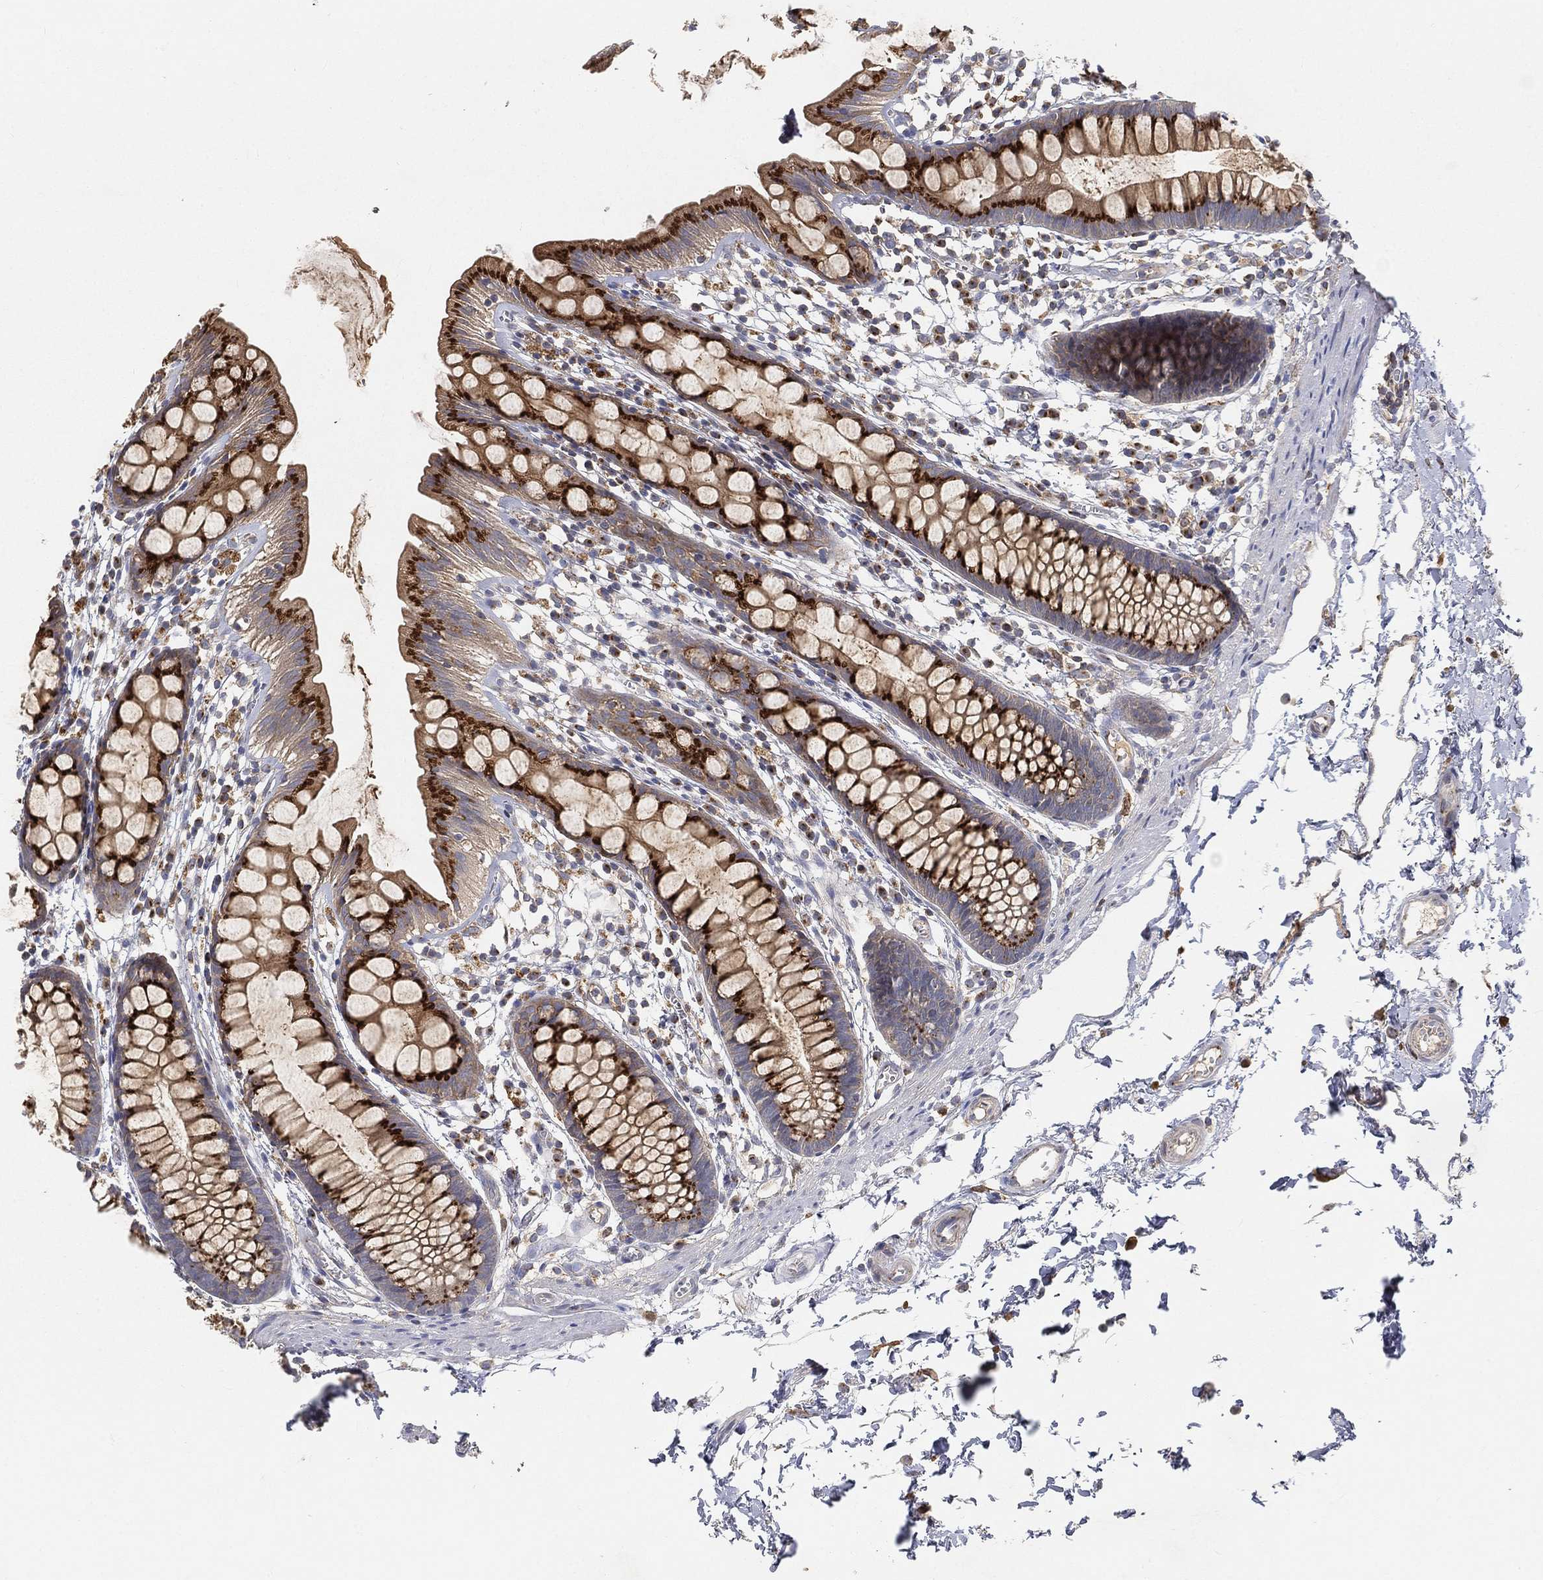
{"staining": {"intensity": "strong", "quantity": ">75%", "location": "cytoplasmic/membranous"}, "tissue": "rectum", "cell_type": "Glandular cells", "image_type": "normal", "snomed": [{"axis": "morphology", "description": "Normal tissue, NOS"}, {"axis": "topography", "description": "Rectum"}], "caption": "Immunohistochemical staining of benign human rectum demonstrates >75% levels of strong cytoplasmic/membranous protein positivity in approximately >75% of glandular cells. Nuclei are stained in blue.", "gene": "CTSL", "patient": {"sex": "male", "age": 57}}